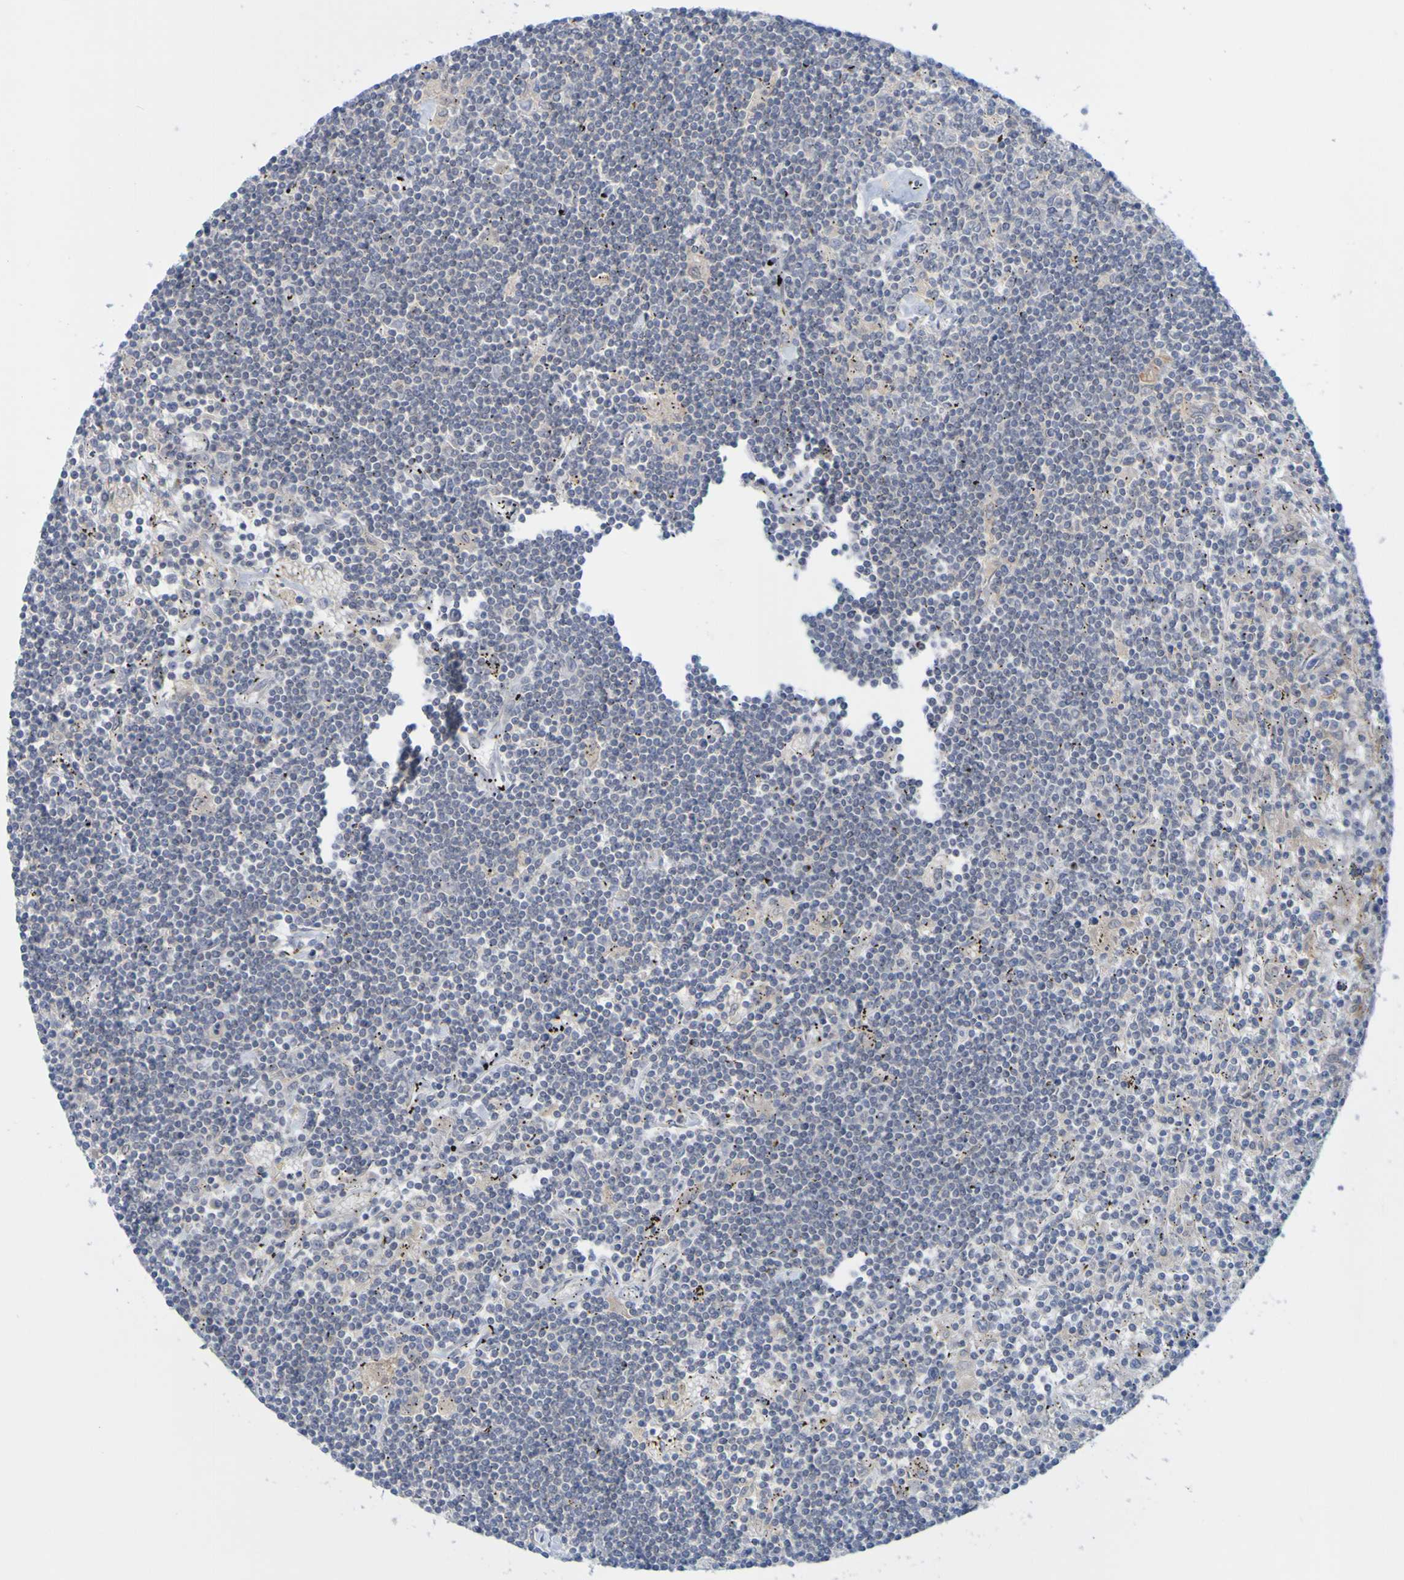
{"staining": {"intensity": "negative", "quantity": "none", "location": "none"}, "tissue": "lymphoma", "cell_type": "Tumor cells", "image_type": "cancer", "snomed": [{"axis": "morphology", "description": "Malignant lymphoma, non-Hodgkin's type, Low grade"}, {"axis": "topography", "description": "Spleen"}], "caption": "Lymphoma was stained to show a protein in brown. There is no significant staining in tumor cells.", "gene": "LILRB5", "patient": {"sex": "male", "age": 76}}